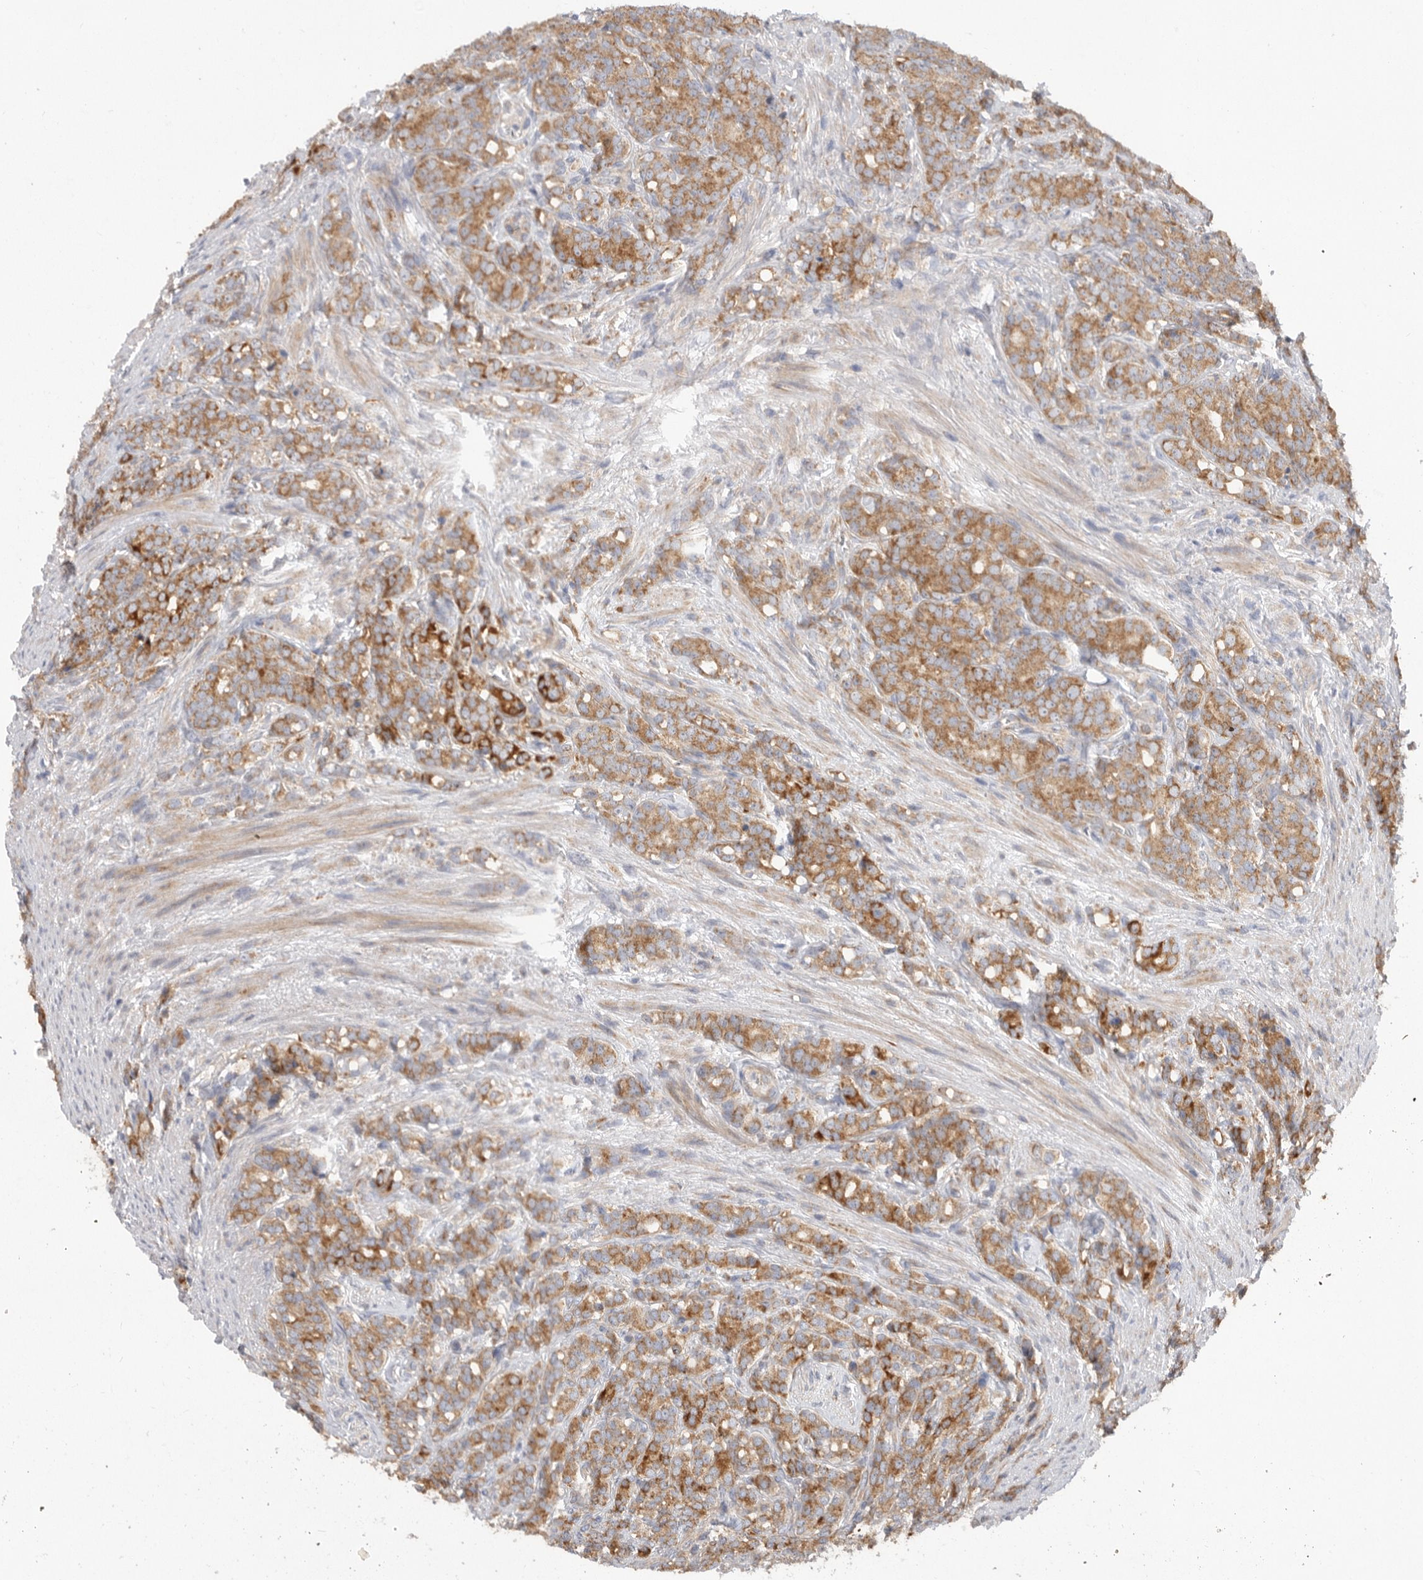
{"staining": {"intensity": "strong", "quantity": ">75%", "location": "cytoplasmic/membranous"}, "tissue": "prostate cancer", "cell_type": "Tumor cells", "image_type": "cancer", "snomed": [{"axis": "morphology", "description": "Adenocarcinoma, High grade"}, {"axis": "topography", "description": "Prostate"}], "caption": "High-grade adenocarcinoma (prostate) was stained to show a protein in brown. There is high levels of strong cytoplasmic/membranous positivity in about >75% of tumor cells.", "gene": "MTFR1L", "patient": {"sex": "male", "age": 62}}